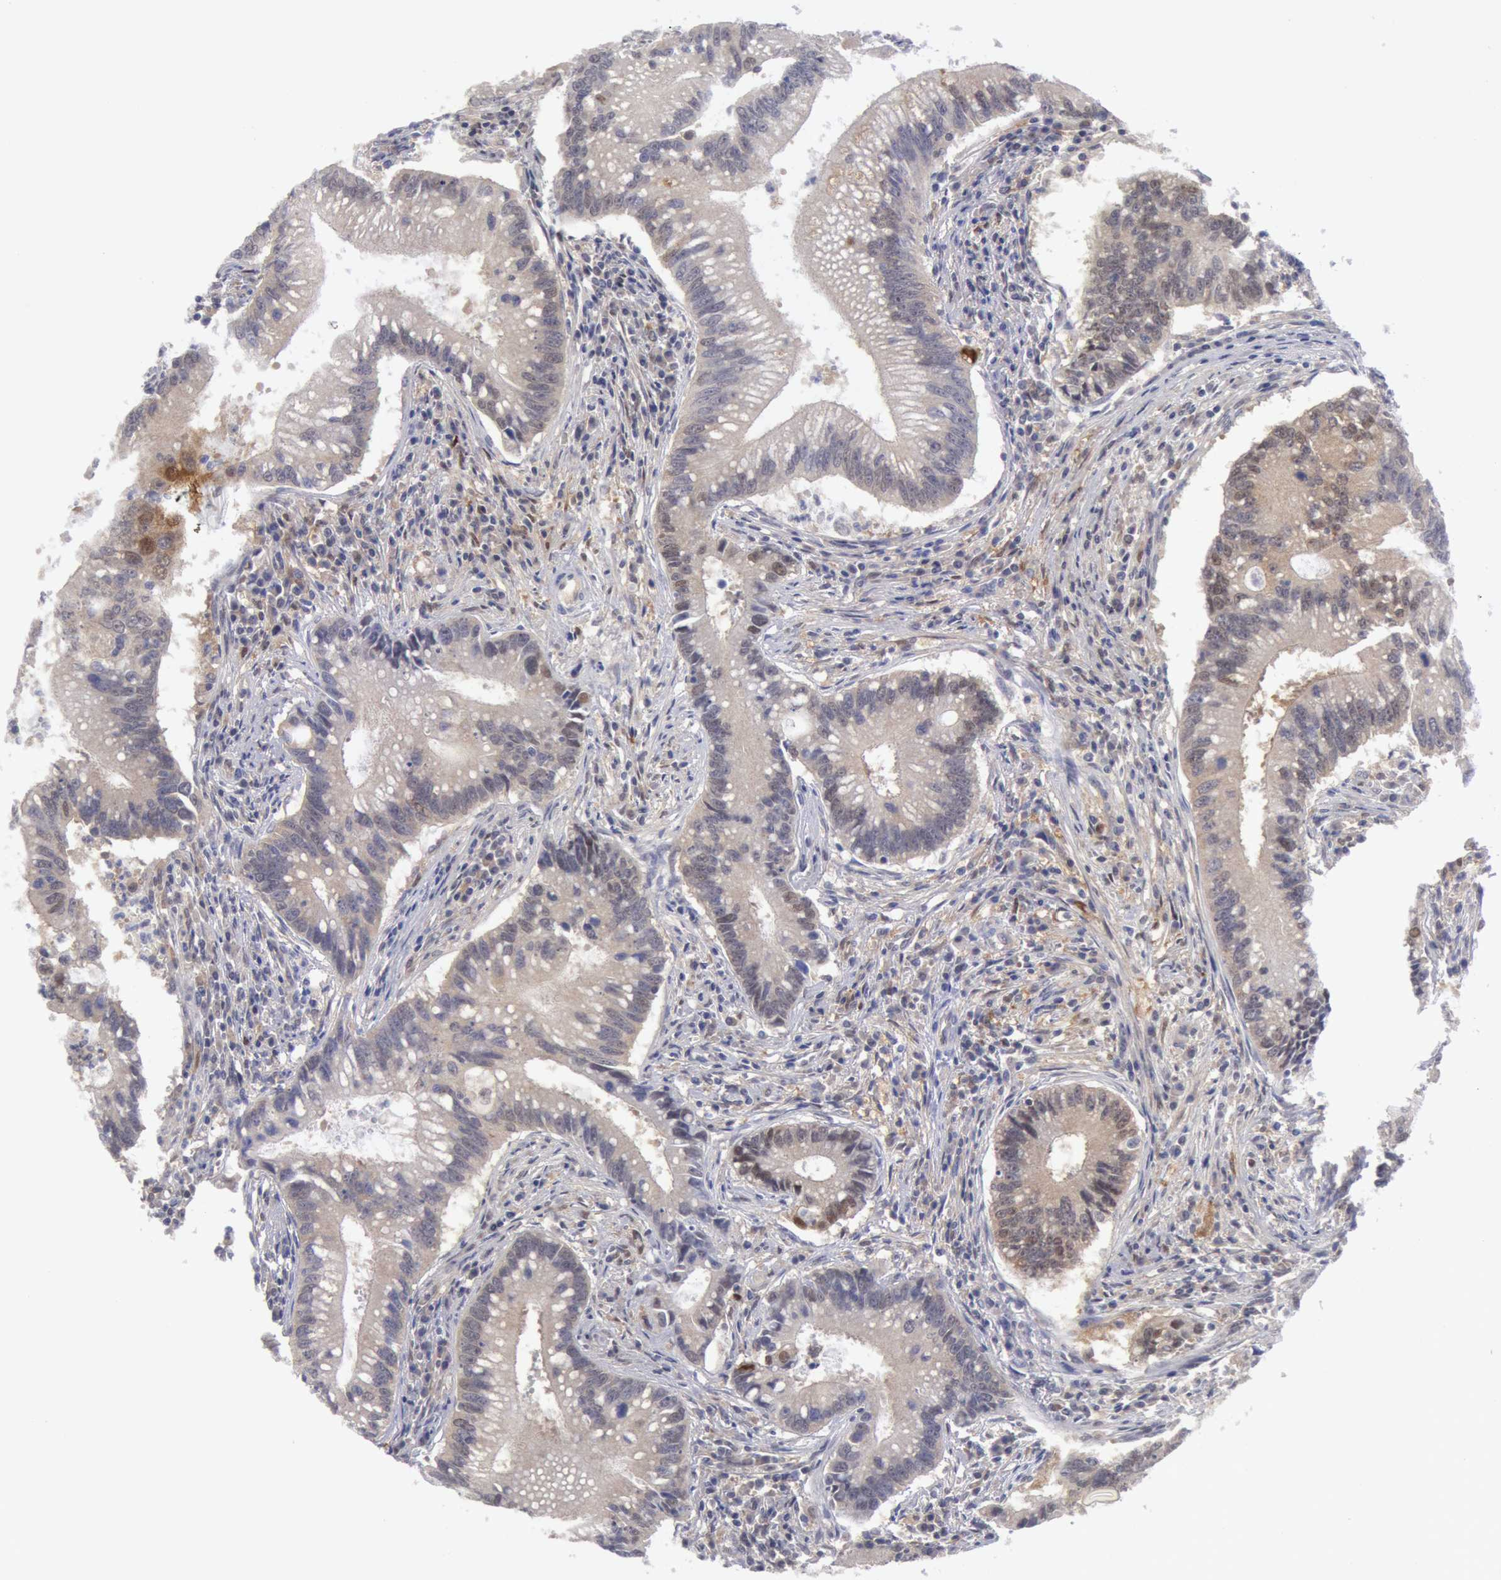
{"staining": {"intensity": "negative", "quantity": "none", "location": "none"}, "tissue": "colorectal cancer", "cell_type": "Tumor cells", "image_type": "cancer", "snomed": [{"axis": "morphology", "description": "Adenocarcinoma, NOS"}, {"axis": "topography", "description": "Rectum"}], "caption": "Tumor cells are negative for protein expression in human colorectal cancer.", "gene": "TXNRD1", "patient": {"sex": "female", "age": 81}}